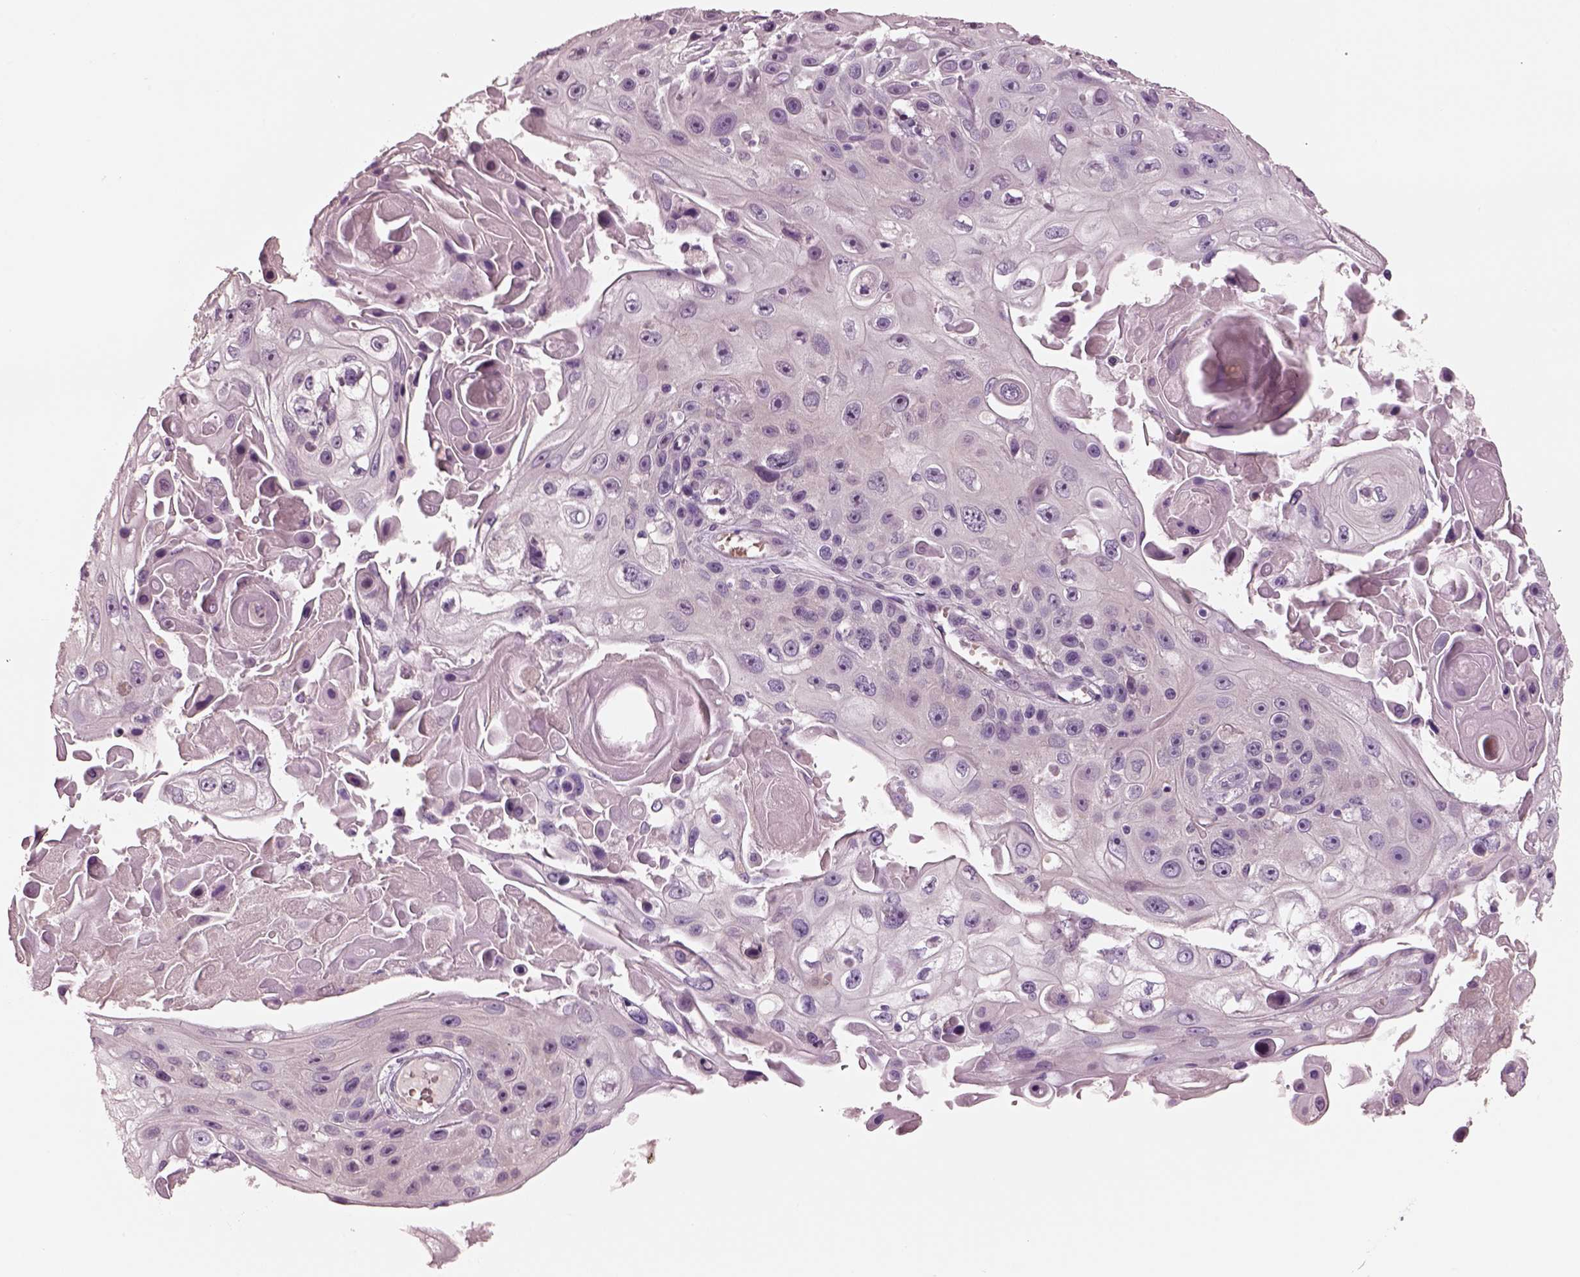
{"staining": {"intensity": "negative", "quantity": "none", "location": "none"}, "tissue": "skin cancer", "cell_type": "Tumor cells", "image_type": "cancer", "snomed": [{"axis": "morphology", "description": "Squamous cell carcinoma, NOS"}, {"axis": "topography", "description": "Skin"}], "caption": "This is a micrograph of immunohistochemistry staining of skin cancer (squamous cell carcinoma), which shows no staining in tumor cells.", "gene": "ELSPBP1", "patient": {"sex": "male", "age": 82}}